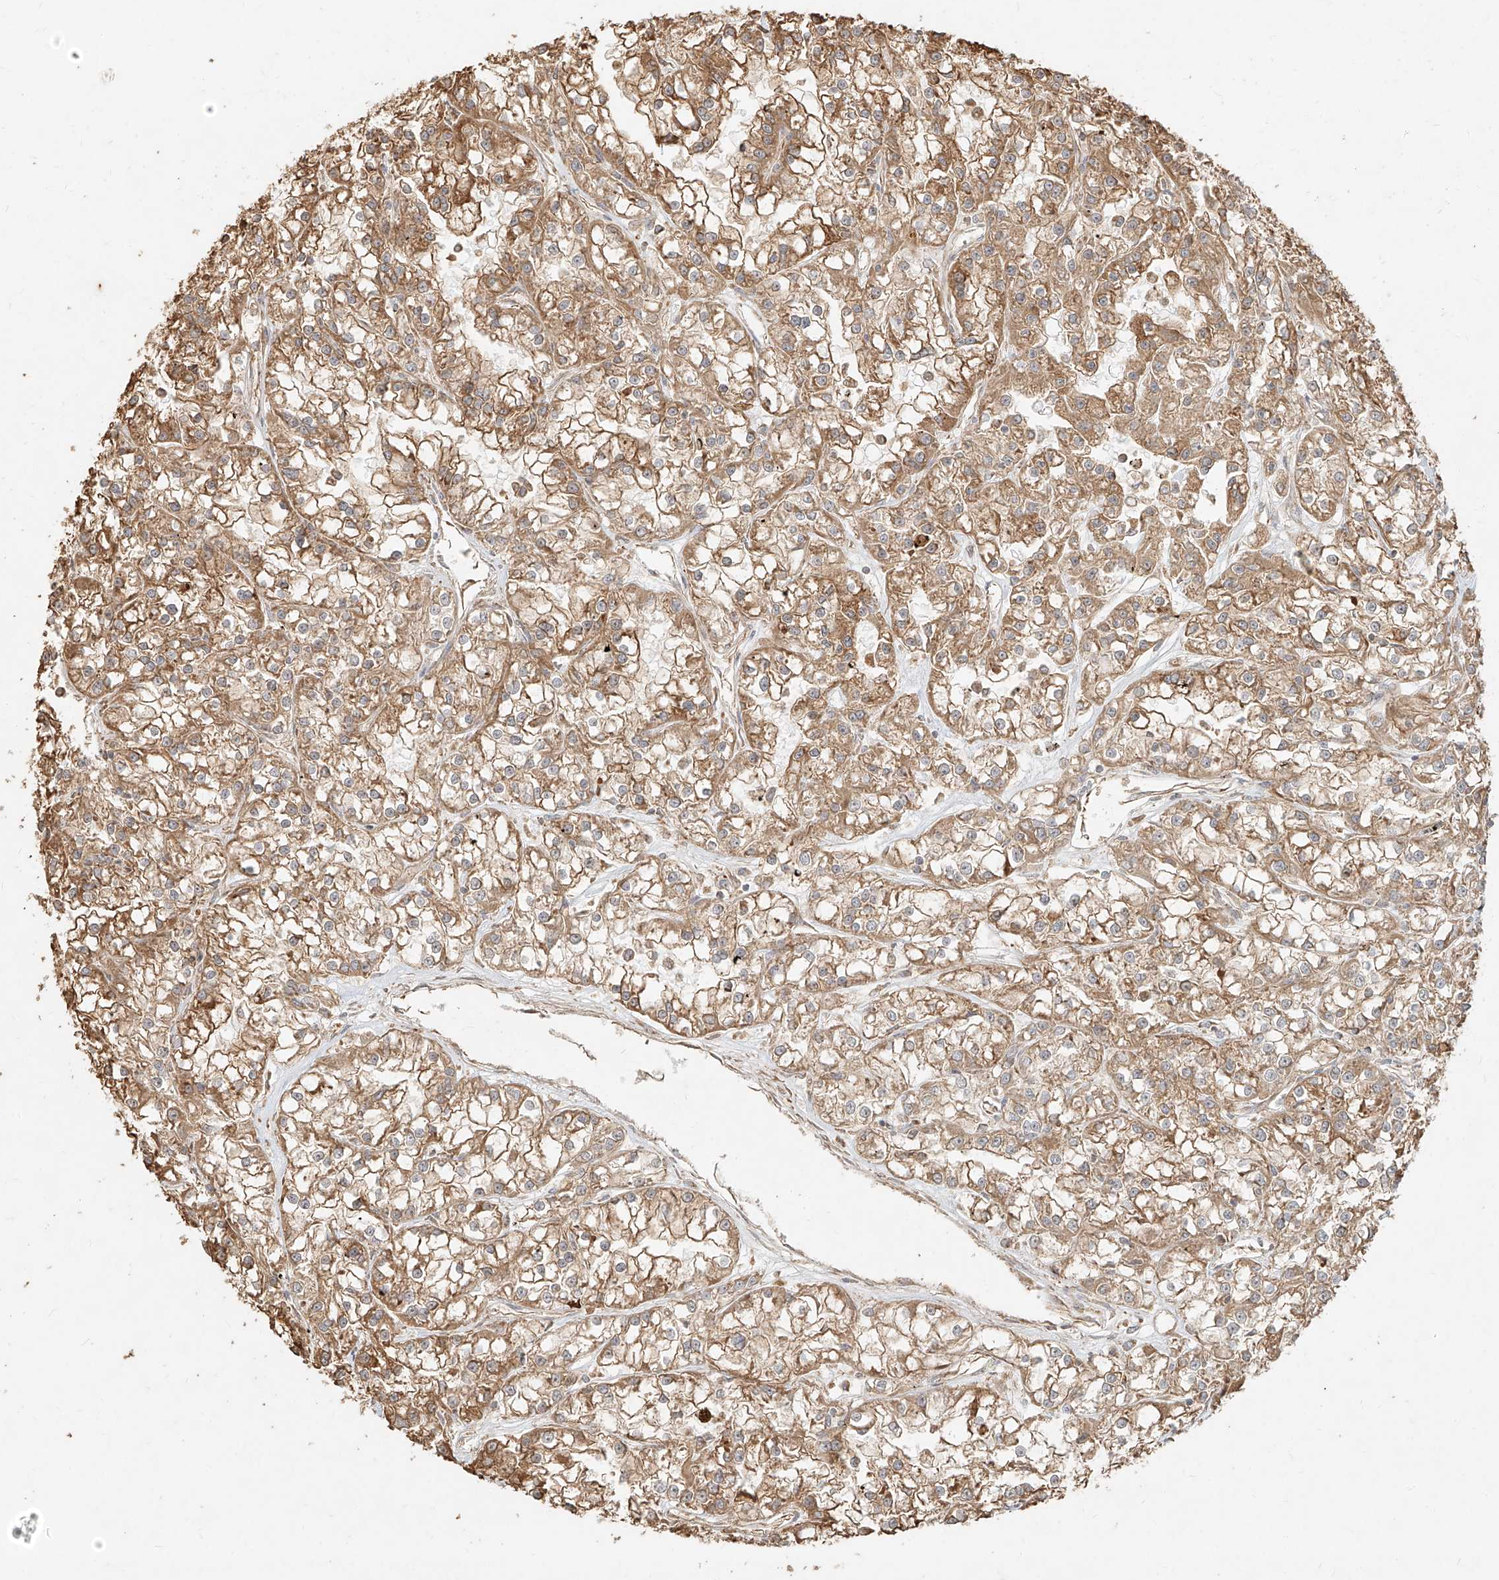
{"staining": {"intensity": "moderate", "quantity": ">75%", "location": "cytoplasmic/membranous"}, "tissue": "renal cancer", "cell_type": "Tumor cells", "image_type": "cancer", "snomed": [{"axis": "morphology", "description": "Adenocarcinoma, NOS"}, {"axis": "topography", "description": "Kidney"}], "caption": "The image reveals a brown stain indicating the presence of a protein in the cytoplasmic/membranous of tumor cells in renal cancer (adenocarcinoma). (DAB (3,3'-diaminobenzidine) = brown stain, brightfield microscopy at high magnification).", "gene": "EFNB1", "patient": {"sex": "female", "age": 52}}